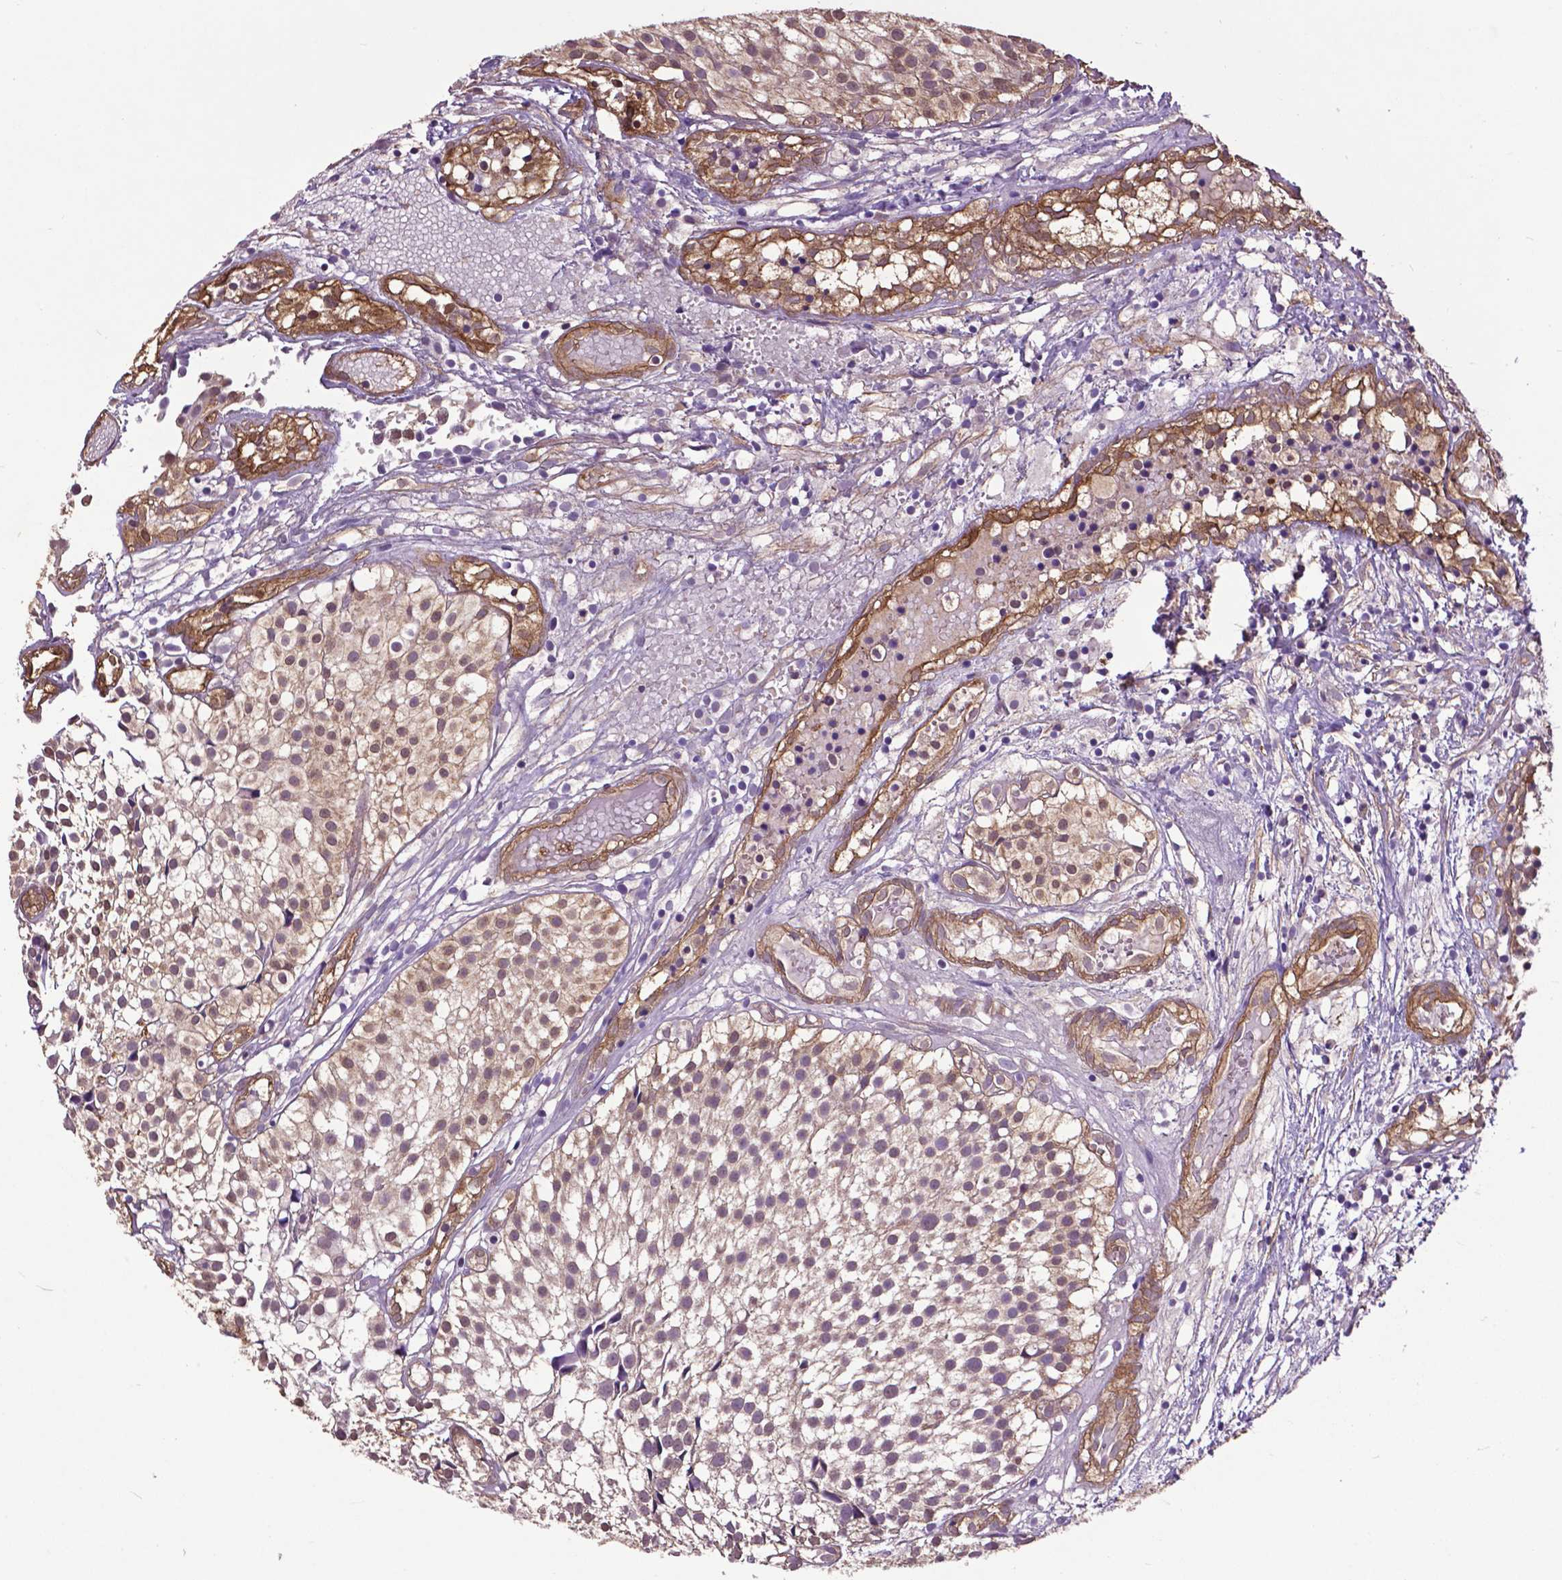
{"staining": {"intensity": "weak", "quantity": ">75%", "location": "cytoplasmic/membranous,nuclear"}, "tissue": "urothelial cancer", "cell_type": "Tumor cells", "image_type": "cancer", "snomed": [{"axis": "morphology", "description": "Urothelial carcinoma, Low grade"}, {"axis": "topography", "description": "Urinary bladder"}], "caption": "Urothelial cancer stained with a protein marker displays weak staining in tumor cells.", "gene": "PDLIM1", "patient": {"sex": "male", "age": 79}}